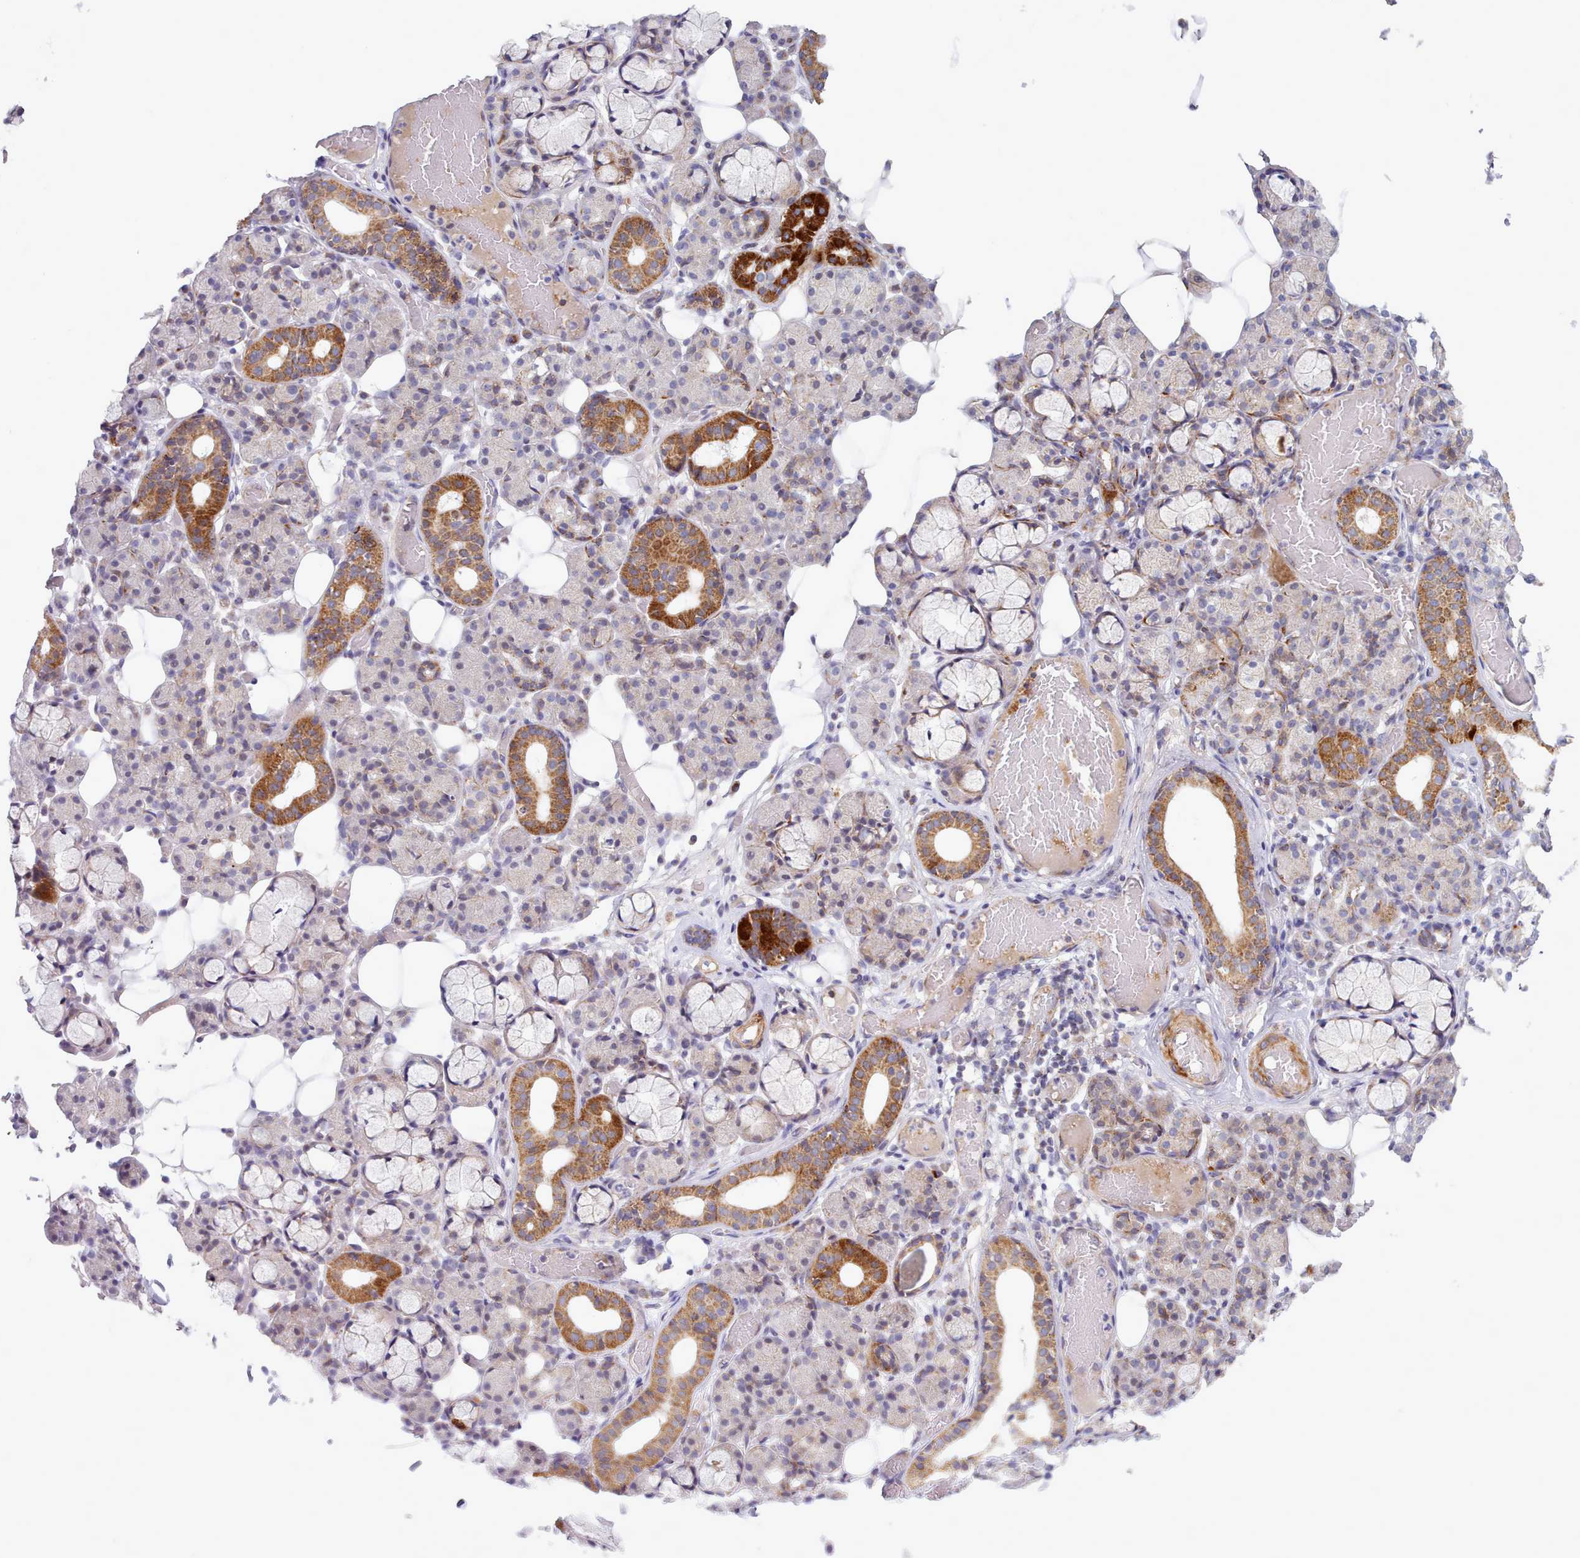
{"staining": {"intensity": "strong", "quantity": "<25%", "location": "cytoplasmic/membranous"}, "tissue": "salivary gland", "cell_type": "Glandular cells", "image_type": "normal", "snomed": [{"axis": "morphology", "description": "Normal tissue, NOS"}, {"axis": "topography", "description": "Salivary gland"}], "caption": "Immunohistochemical staining of unremarkable human salivary gland demonstrates medium levels of strong cytoplasmic/membranous expression in about <25% of glandular cells. The protein is stained brown, and the nuclei are stained in blue (DAB (3,3'-diaminobenzidine) IHC with brightfield microscopy, high magnification).", "gene": "MRPL21", "patient": {"sex": "male", "age": 63}}